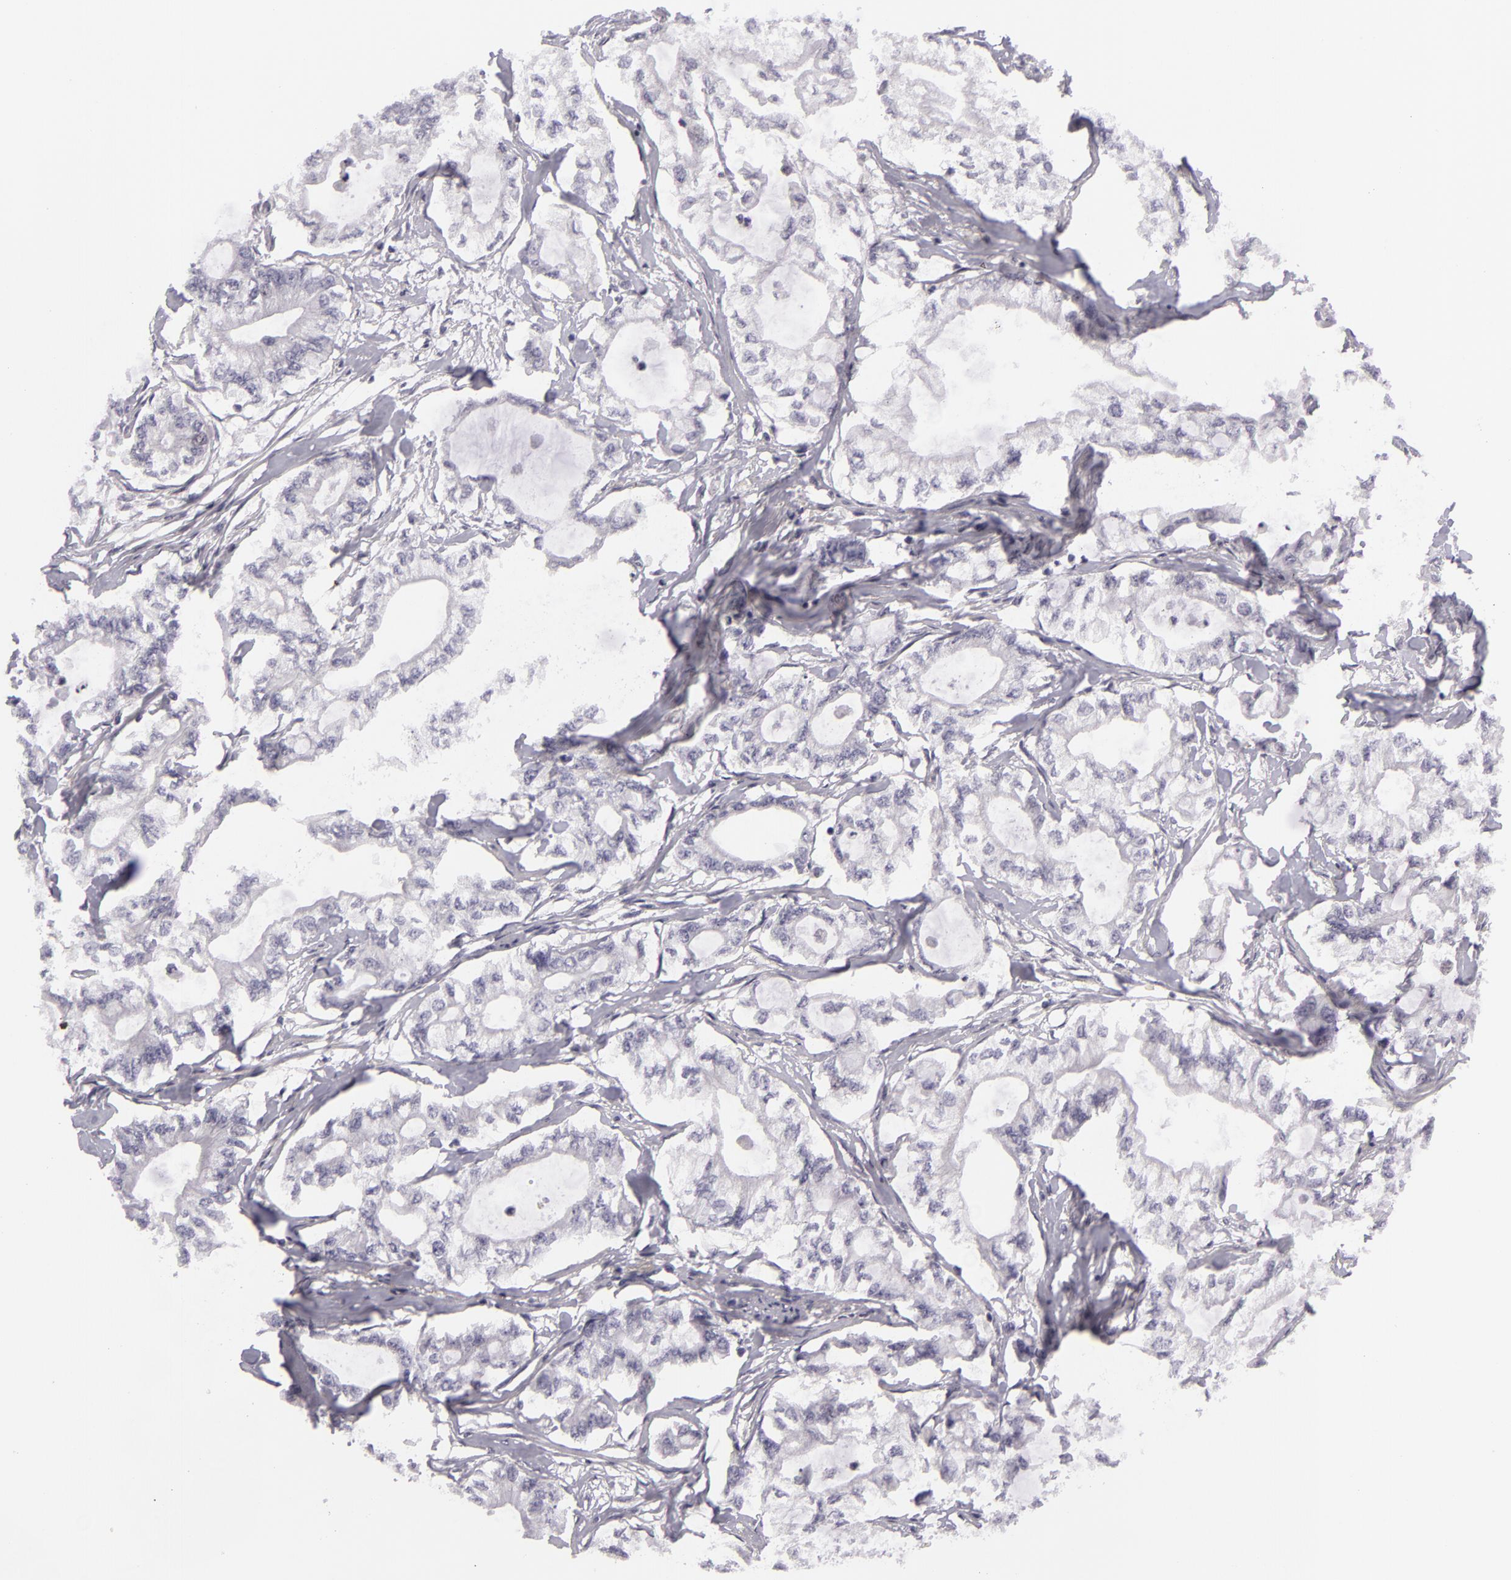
{"staining": {"intensity": "negative", "quantity": "none", "location": "none"}, "tissue": "pancreatic cancer", "cell_type": "Tumor cells", "image_type": "cancer", "snomed": [{"axis": "morphology", "description": "Adenocarcinoma, NOS"}, {"axis": "topography", "description": "Pancreas"}], "caption": "The image reveals no significant expression in tumor cells of pancreatic adenocarcinoma.", "gene": "KCNAB2", "patient": {"sex": "male", "age": 79}}